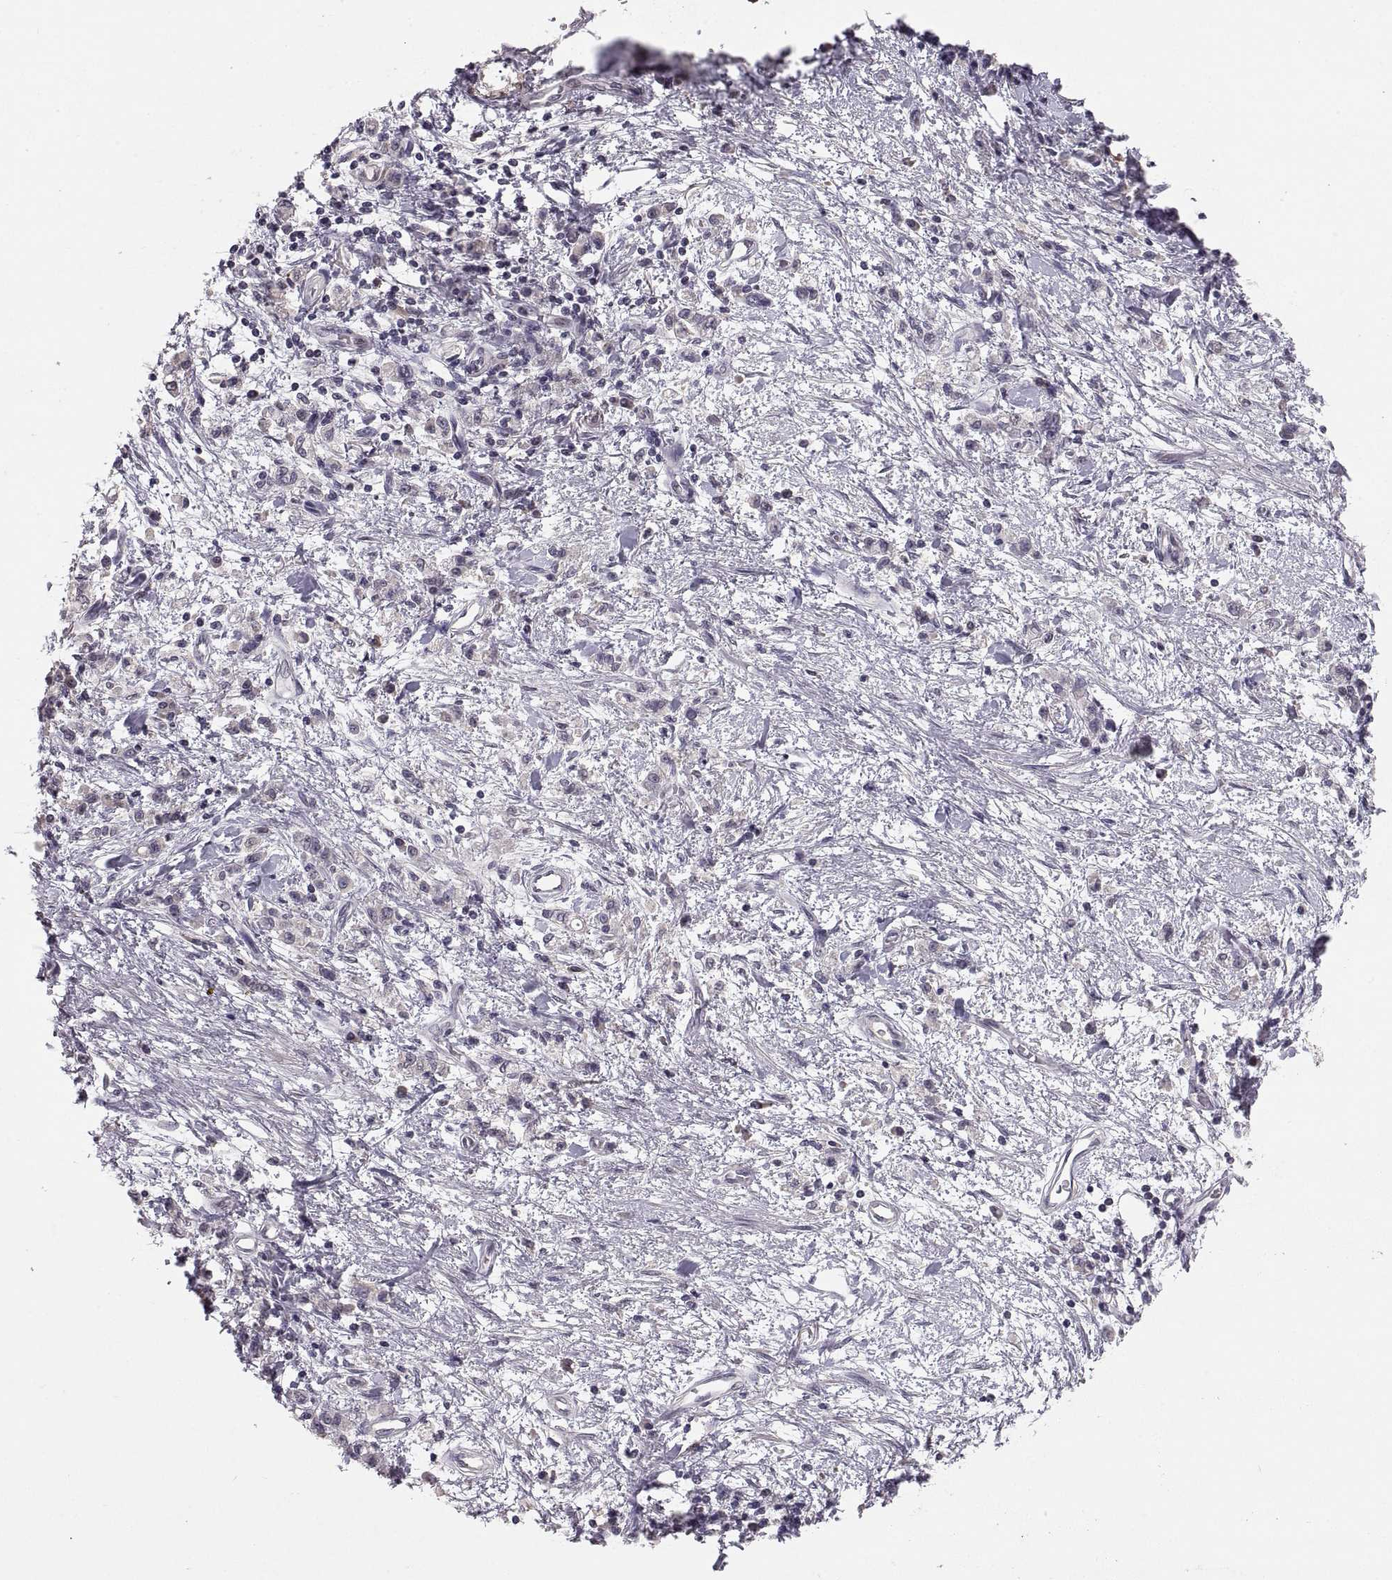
{"staining": {"intensity": "negative", "quantity": "none", "location": "none"}, "tissue": "stomach cancer", "cell_type": "Tumor cells", "image_type": "cancer", "snomed": [{"axis": "morphology", "description": "Adenocarcinoma, NOS"}, {"axis": "topography", "description": "Stomach"}], "caption": "There is no significant expression in tumor cells of stomach cancer (adenocarcinoma). (DAB (3,3'-diaminobenzidine) immunohistochemistry with hematoxylin counter stain).", "gene": "PAX2", "patient": {"sex": "male", "age": 77}}